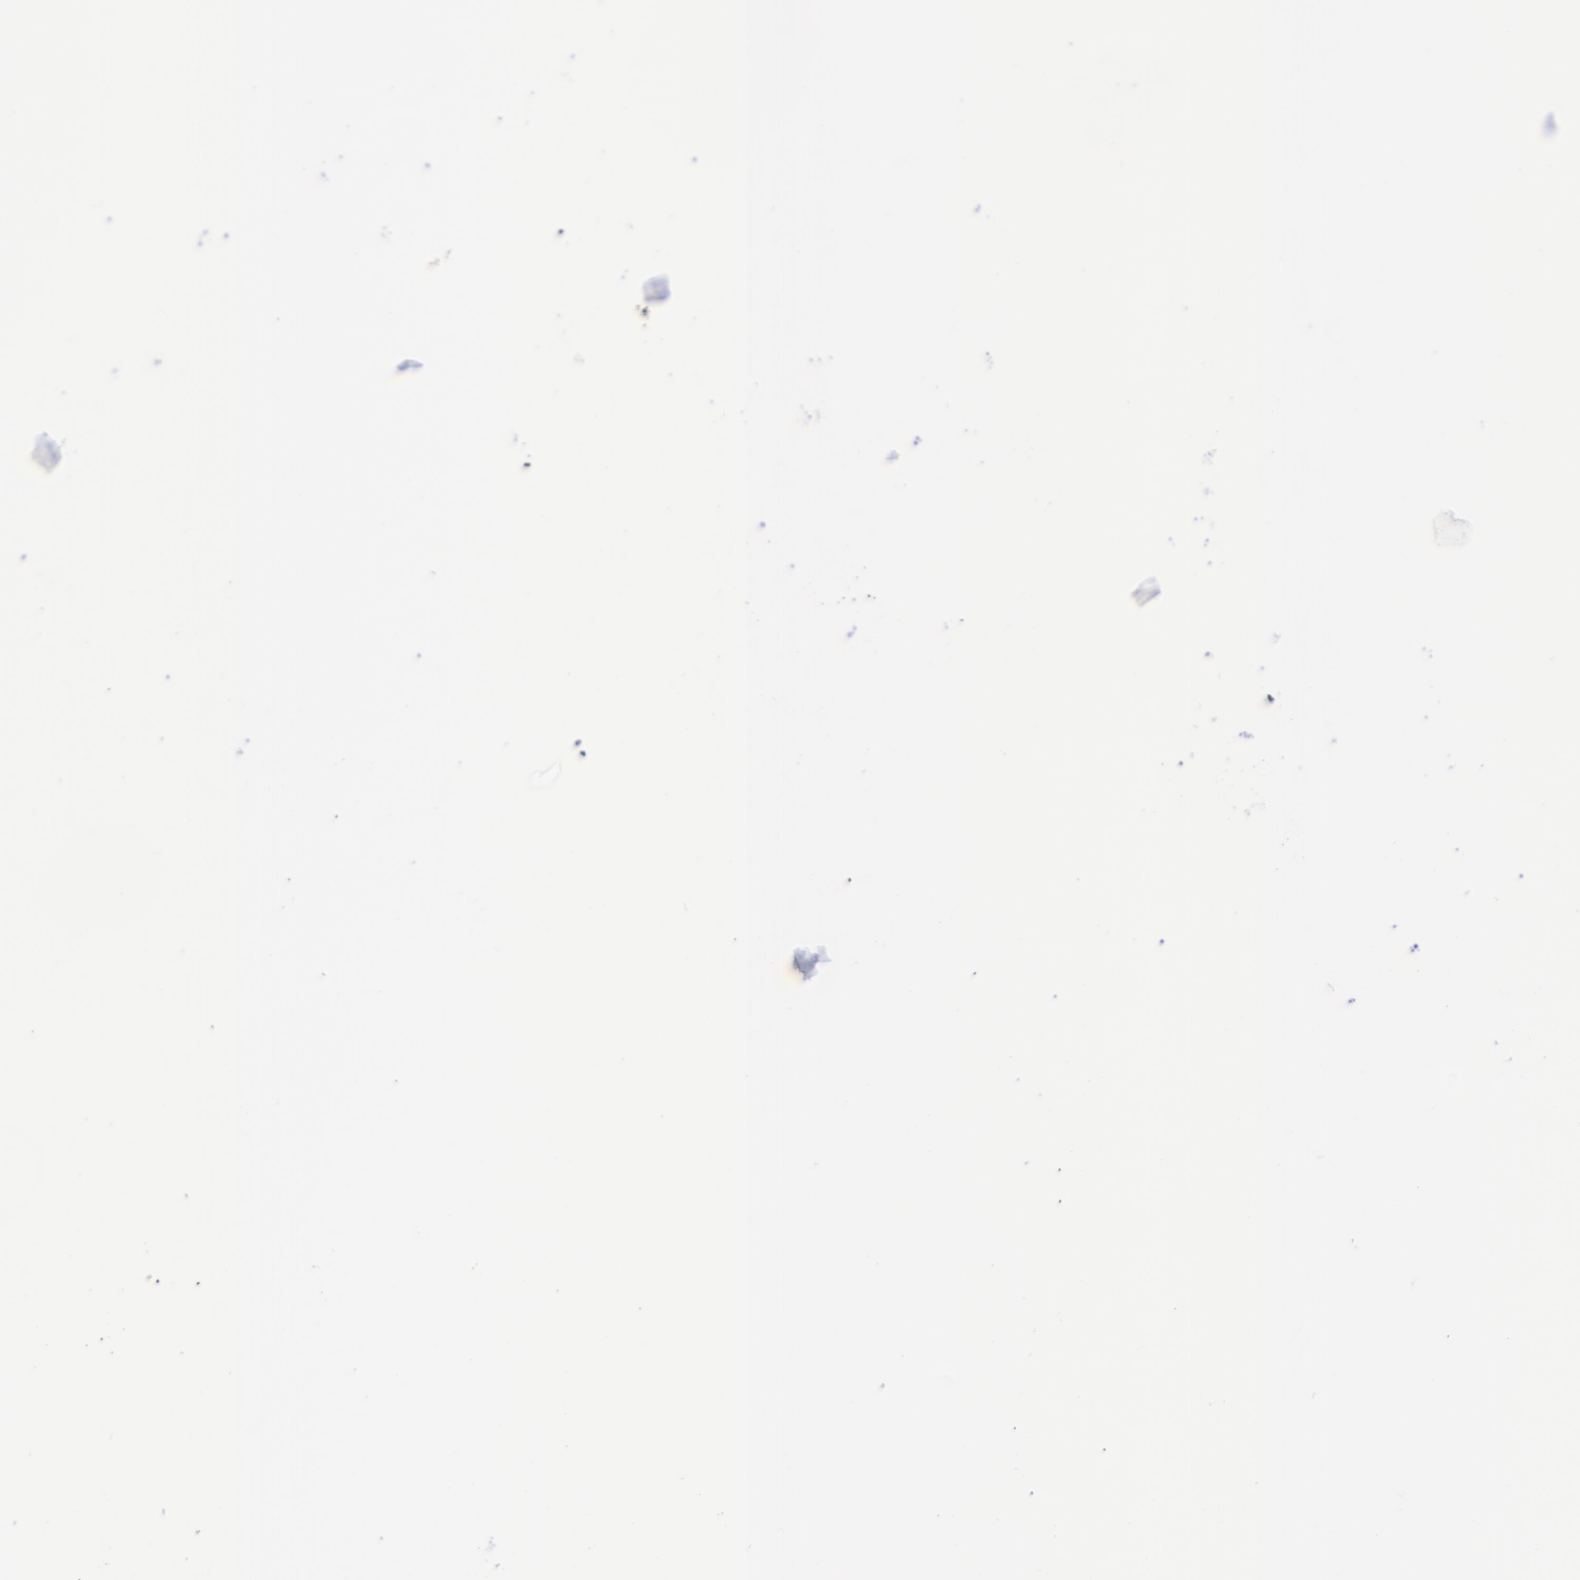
{"staining": {"intensity": "negative", "quantity": "none", "location": "none"}, "tissue": "skin", "cell_type": "Fibroblasts", "image_type": "normal", "snomed": [{"axis": "morphology", "description": "Normal tissue, NOS"}, {"axis": "topography", "description": "Skin"}], "caption": "A high-resolution photomicrograph shows immunohistochemistry (IHC) staining of benign skin, which shows no significant staining in fibroblasts. (Stains: DAB immunohistochemistry (IHC) with hematoxylin counter stain, Microscopy: brightfield microscopy at high magnification).", "gene": "SFTPA2", "patient": {"sex": "female", "age": 4}}